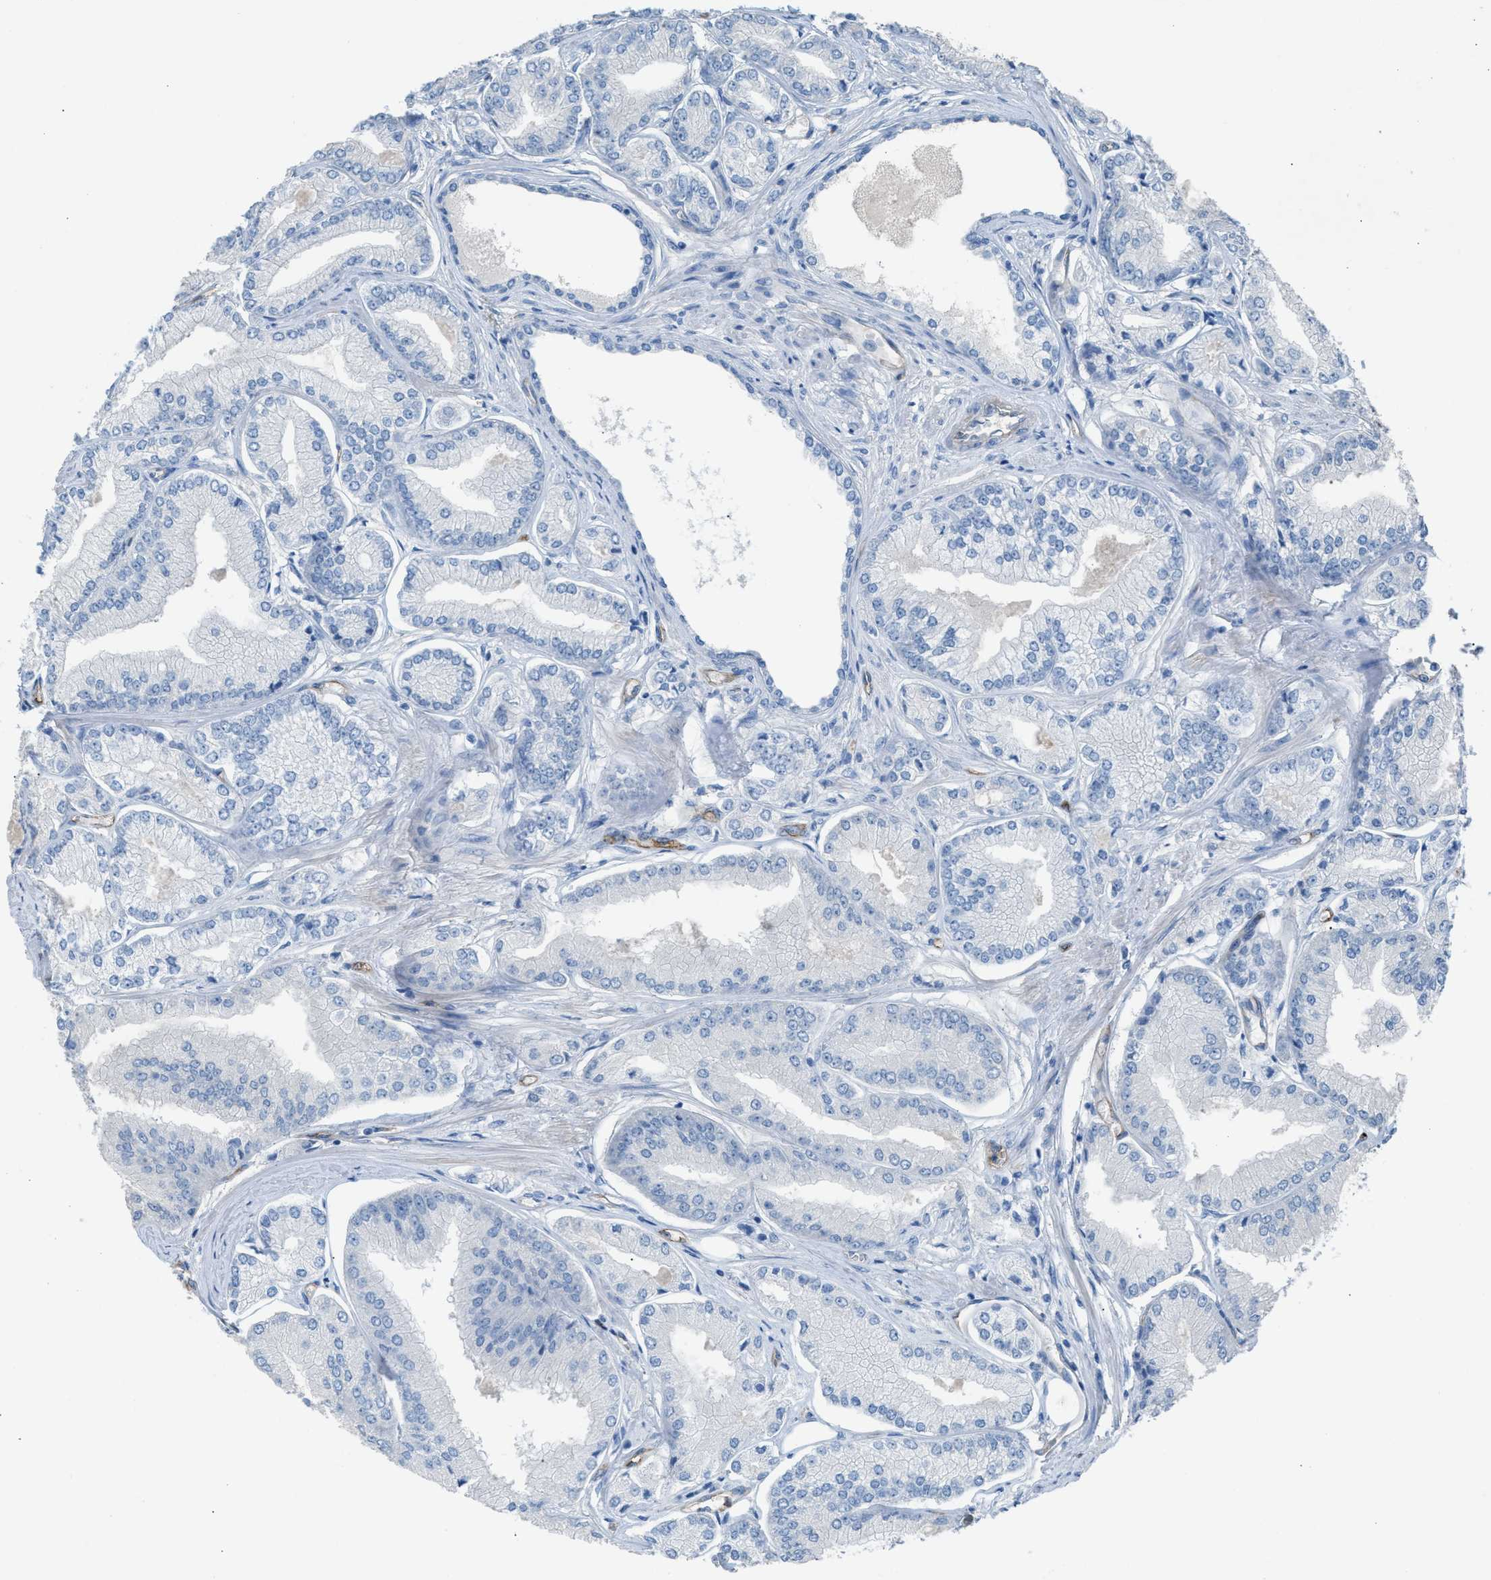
{"staining": {"intensity": "negative", "quantity": "none", "location": "none"}, "tissue": "prostate cancer", "cell_type": "Tumor cells", "image_type": "cancer", "snomed": [{"axis": "morphology", "description": "Adenocarcinoma, Low grade"}, {"axis": "topography", "description": "Prostate"}], "caption": "This is an IHC histopathology image of adenocarcinoma (low-grade) (prostate). There is no positivity in tumor cells.", "gene": "DYSF", "patient": {"sex": "male", "age": 52}}